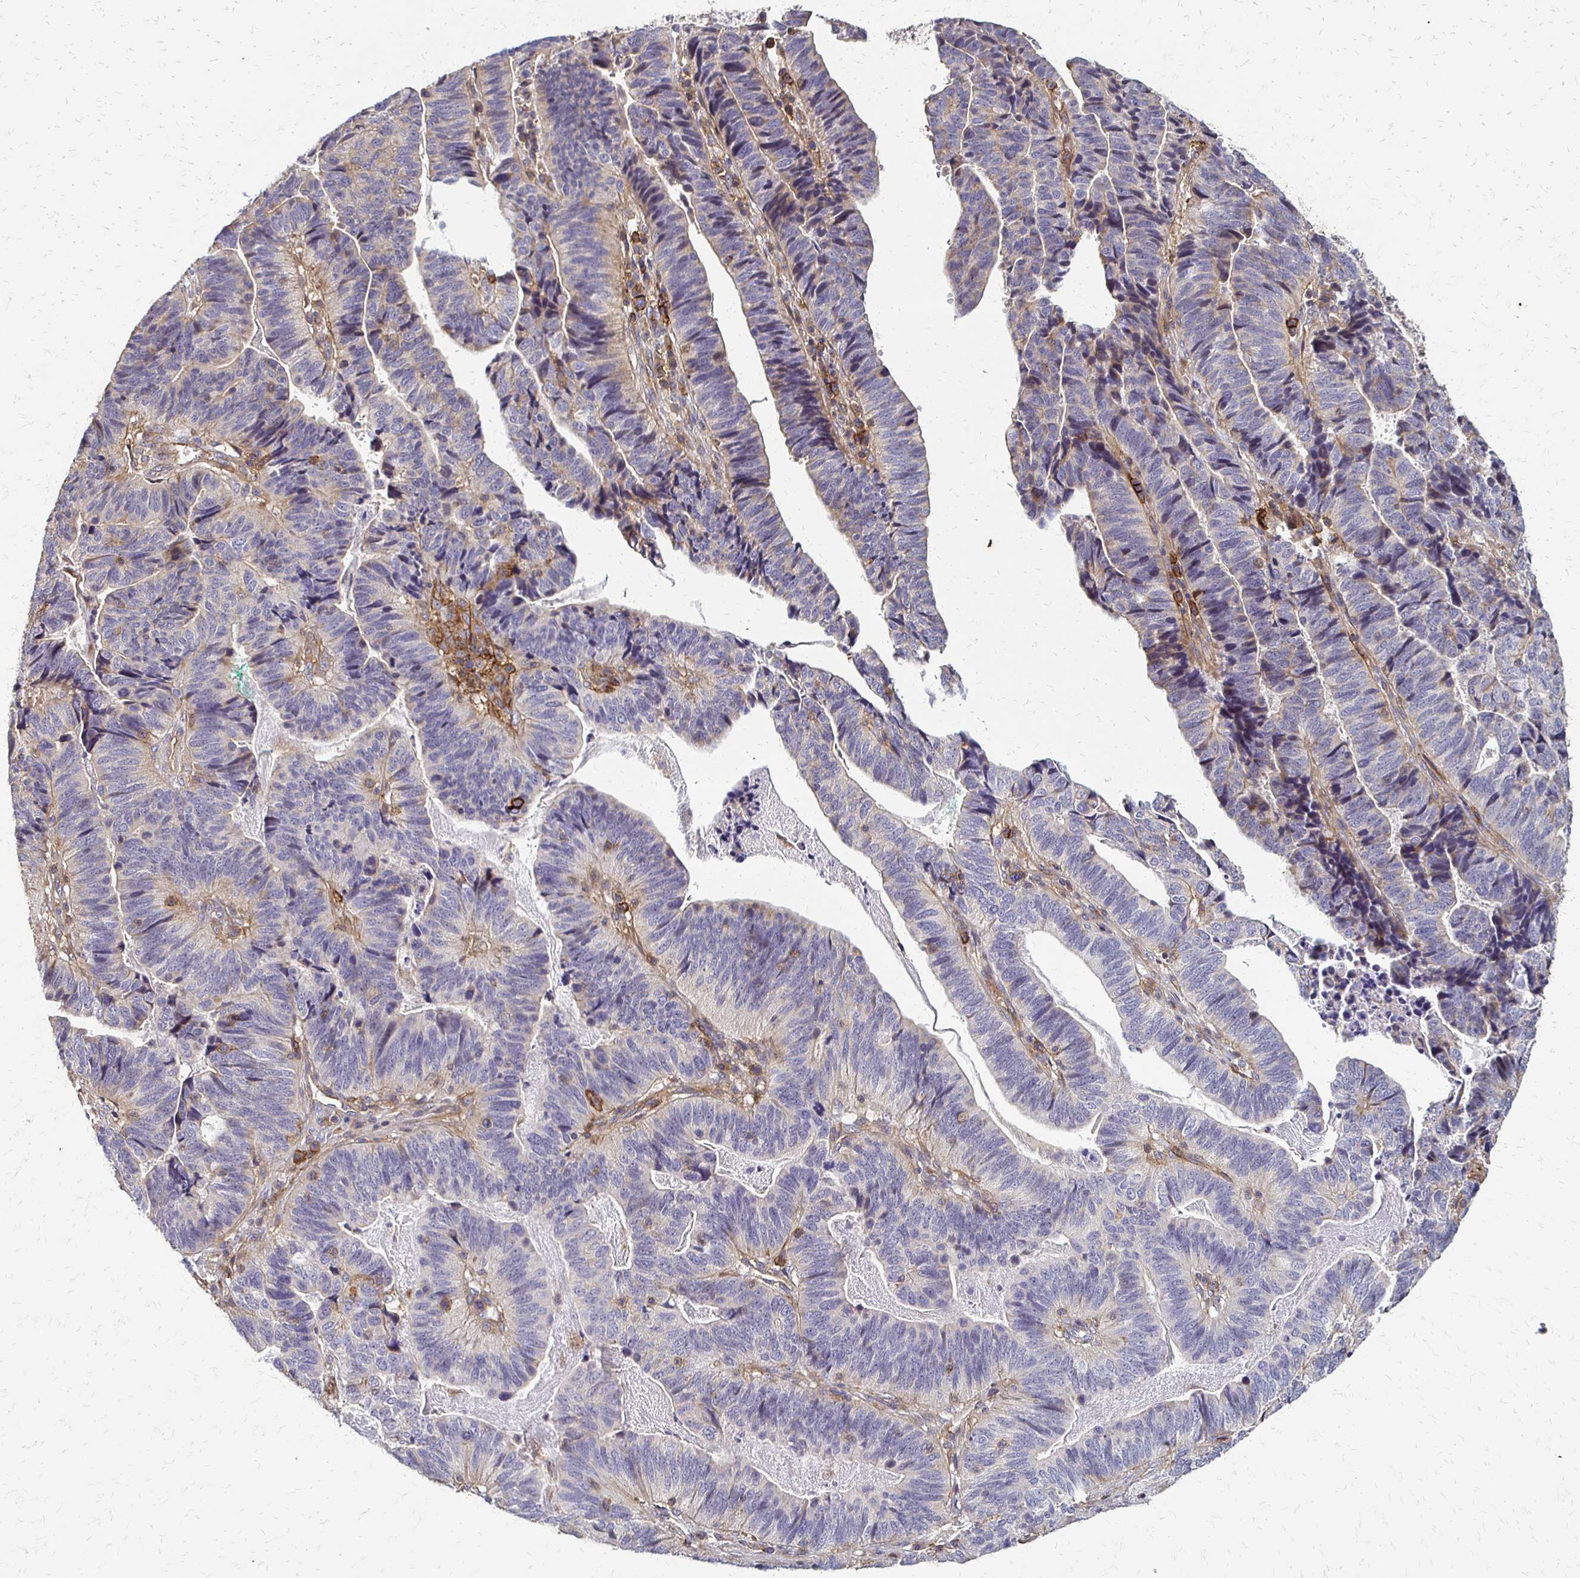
{"staining": {"intensity": "negative", "quantity": "none", "location": "none"}, "tissue": "stomach cancer", "cell_type": "Tumor cells", "image_type": "cancer", "snomed": [{"axis": "morphology", "description": "Adenocarcinoma, NOS"}, {"axis": "topography", "description": "Stomach, upper"}], "caption": "Tumor cells are negative for protein expression in human stomach adenocarcinoma.", "gene": "SLC9A9", "patient": {"sex": "female", "age": 67}}